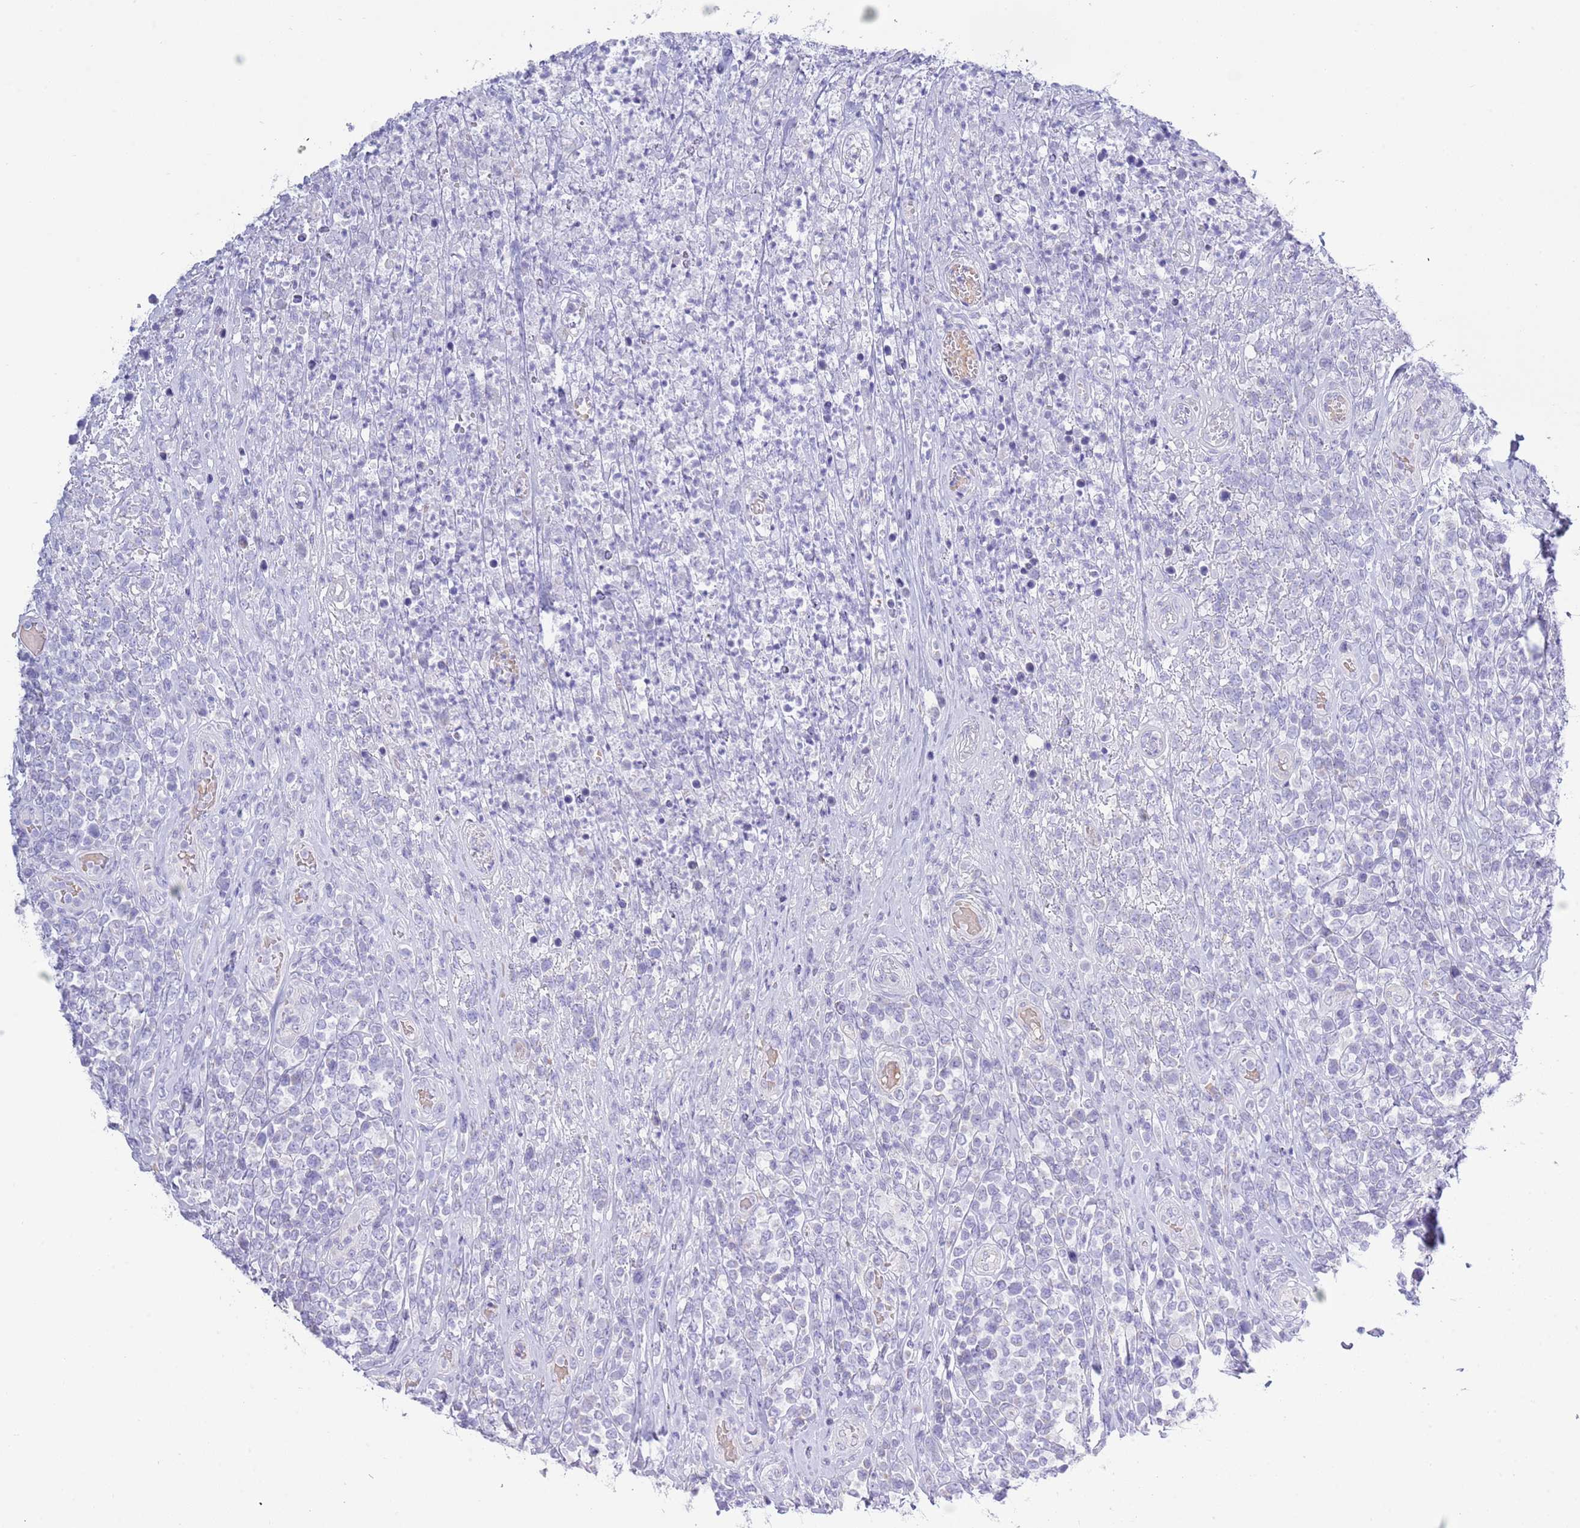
{"staining": {"intensity": "negative", "quantity": "none", "location": "none"}, "tissue": "lymphoma", "cell_type": "Tumor cells", "image_type": "cancer", "snomed": [{"axis": "morphology", "description": "Malignant lymphoma, non-Hodgkin's type, High grade"}, {"axis": "topography", "description": "Soft tissue"}], "caption": "The immunohistochemistry (IHC) micrograph has no significant positivity in tumor cells of malignant lymphoma, non-Hodgkin's type (high-grade) tissue.", "gene": "ACR", "patient": {"sex": "female", "age": 56}}